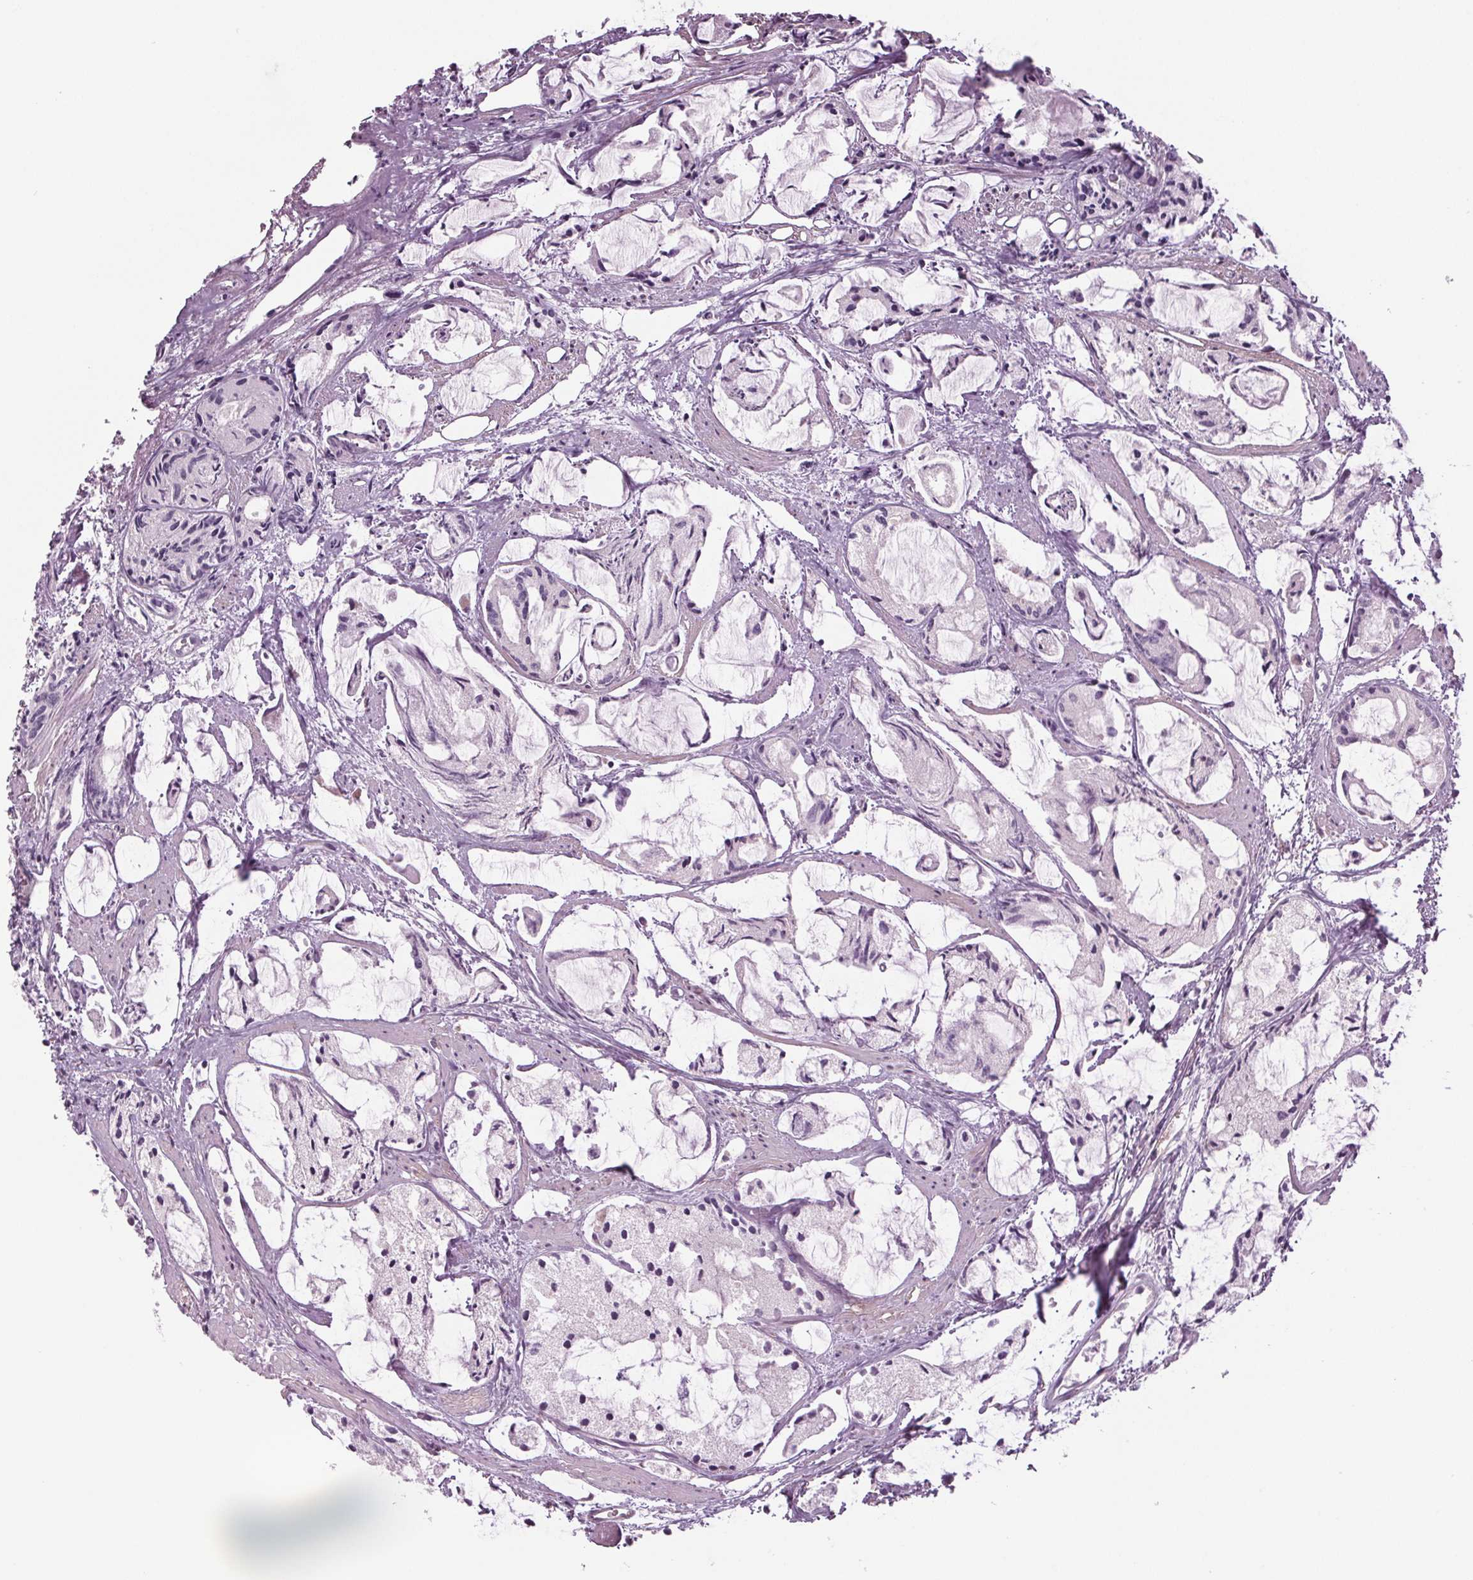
{"staining": {"intensity": "negative", "quantity": "none", "location": "none"}, "tissue": "prostate cancer", "cell_type": "Tumor cells", "image_type": "cancer", "snomed": [{"axis": "morphology", "description": "Adenocarcinoma, High grade"}, {"axis": "topography", "description": "Prostate"}], "caption": "Immunohistochemistry (IHC) of human adenocarcinoma (high-grade) (prostate) shows no expression in tumor cells.", "gene": "BHLHE22", "patient": {"sex": "male", "age": 85}}